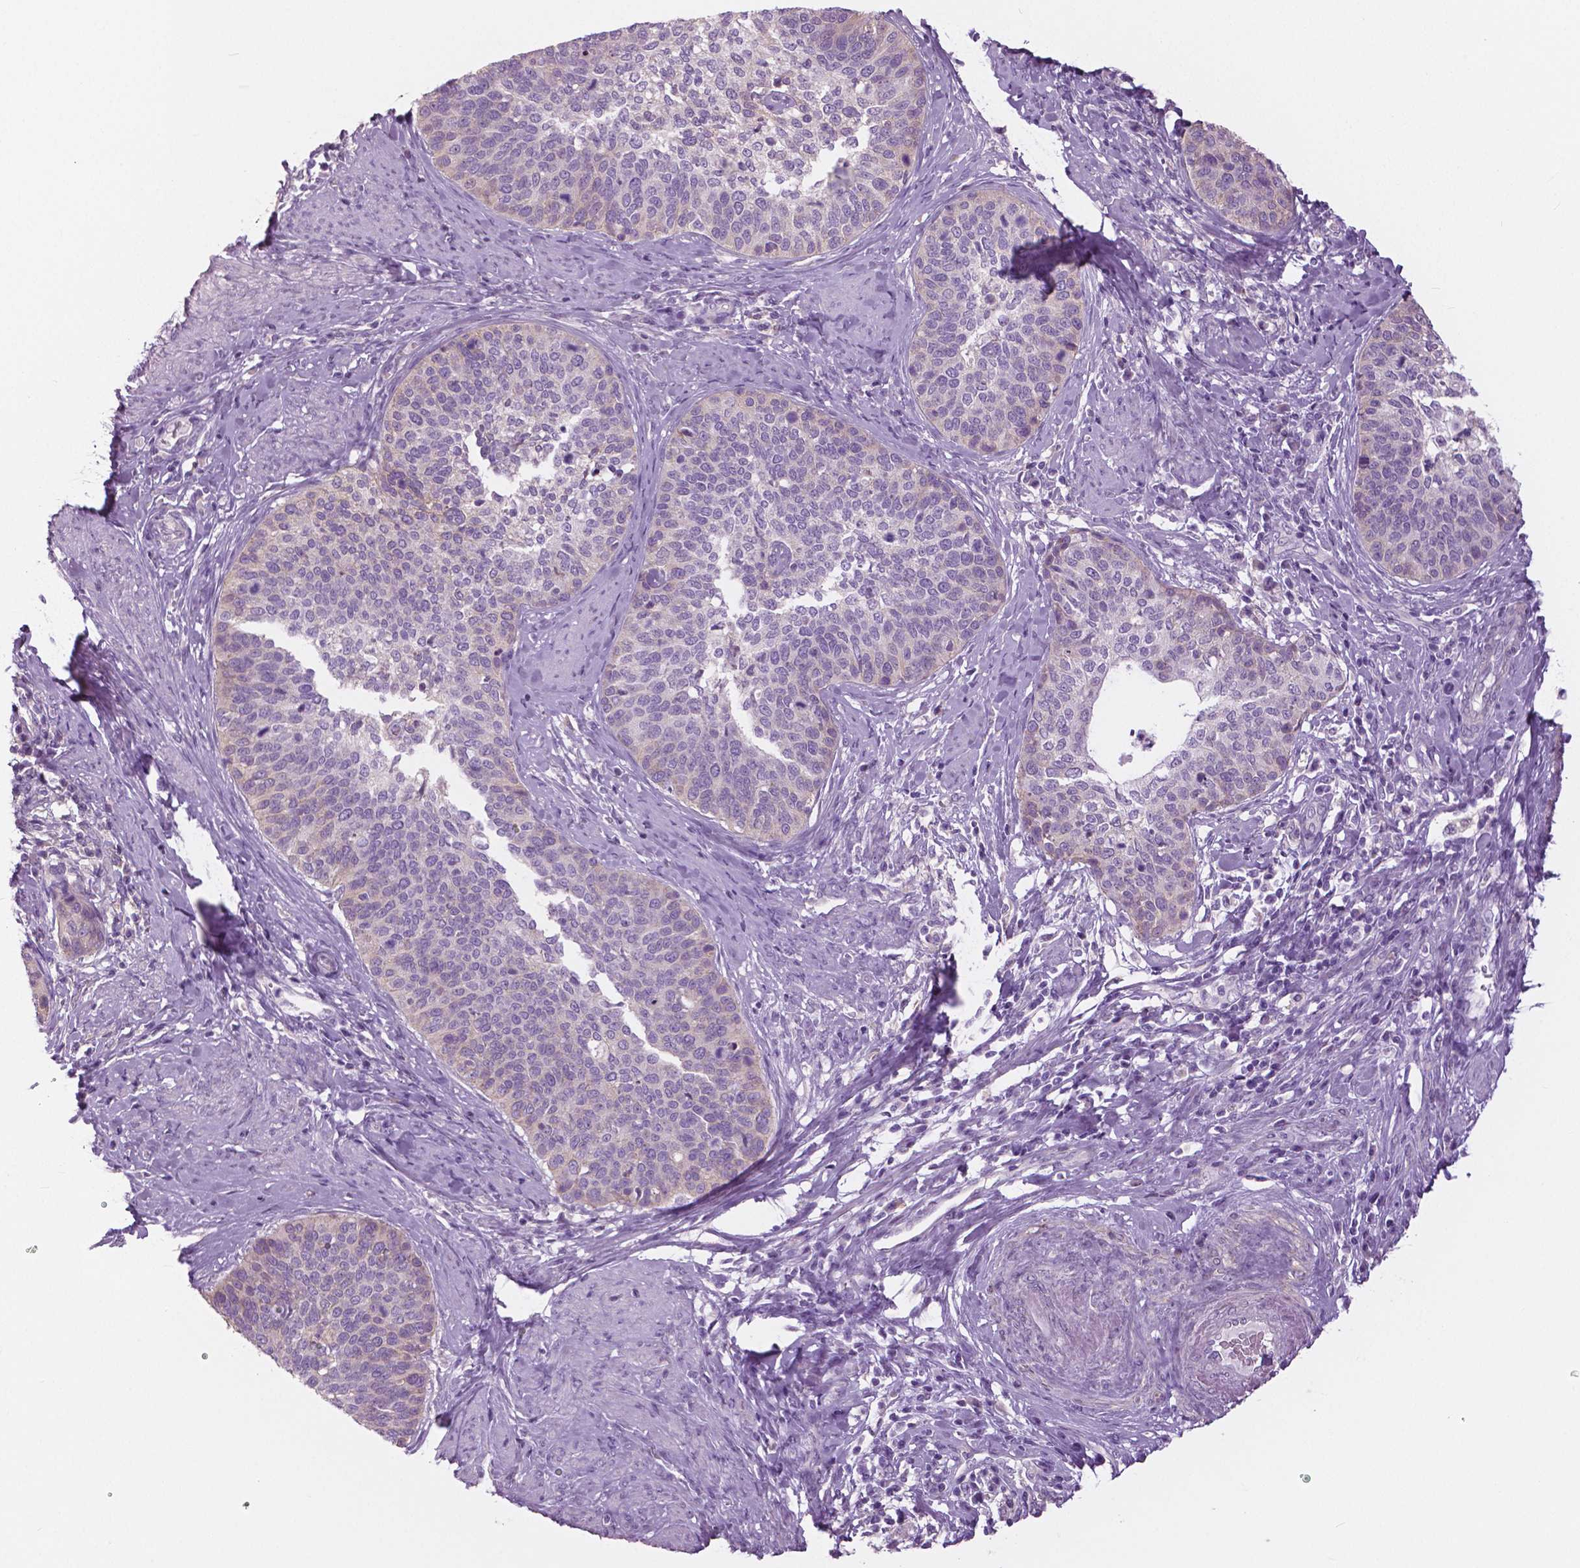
{"staining": {"intensity": "negative", "quantity": "none", "location": "none"}, "tissue": "cervical cancer", "cell_type": "Tumor cells", "image_type": "cancer", "snomed": [{"axis": "morphology", "description": "Squamous cell carcinoma, NOS"}, {"axis": "topography", "description": "Cervix"}], "caption": "Tumor cells are negative for brown protein staining in cervical cancer (squamous cell carcinoma).", "gene": "SERPINI1", "patient": {"sex": "female", "age": 69}}